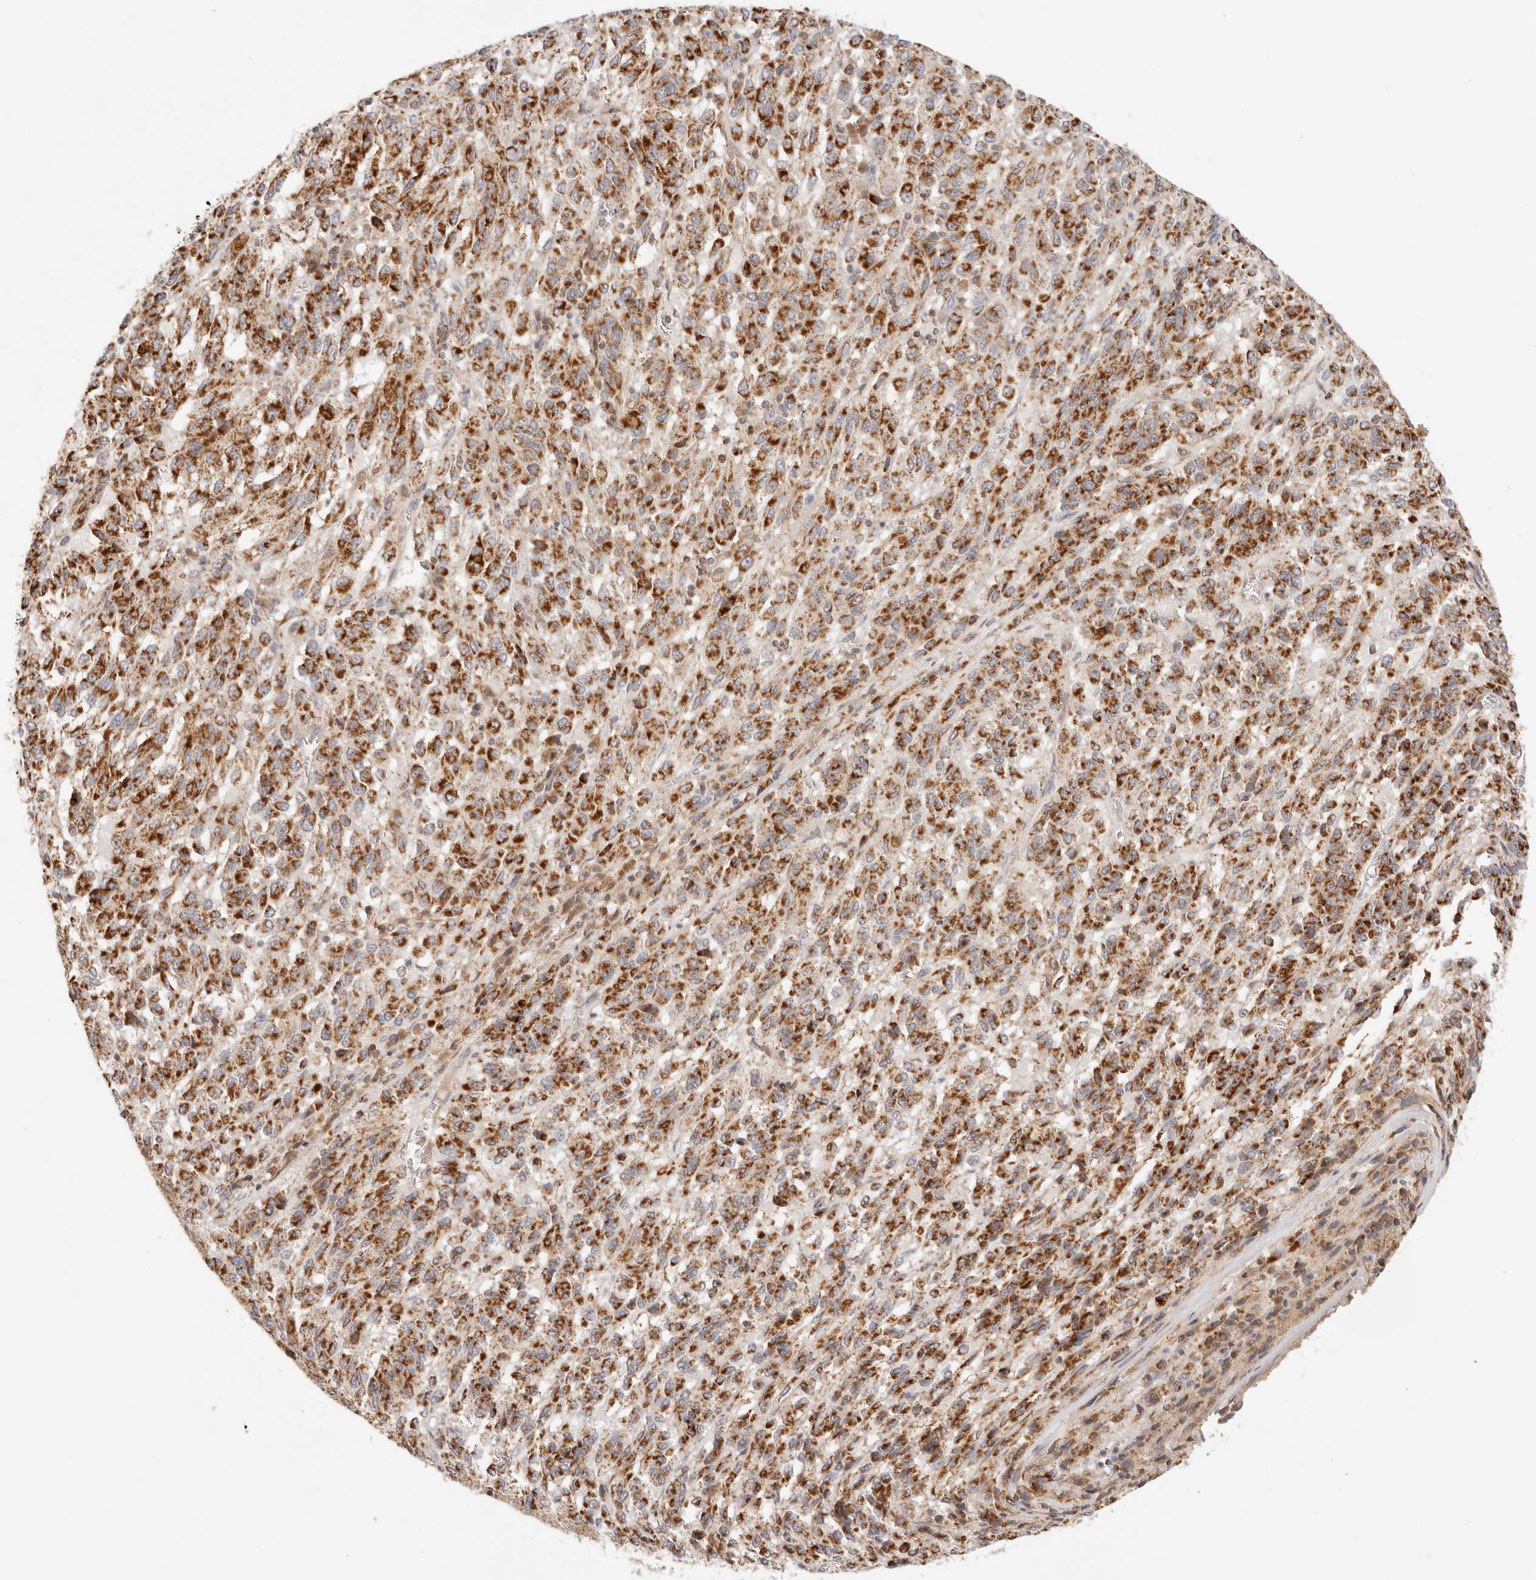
{"staining": {"intensity": "strong", "quantity": ">75%", "location": "cytoplasmic/membranous"}, "tissue": "melanoma", "cell_type": "Tumor cells", "image_type": "cancer", "snomed": [{"axis": "morphology", "description": "Malignant melanoma, Metastatic site"}, {"axis": "topography", "description": "Lung"}], "caption": "Malignant melanoma (metastatic site) was stained to show a protein in brown. There is high levels of strong cytoplasmic/membranous expression in about >75% of tumor cells.", "gene": "COA6", "patient": {"sex": "male", "age": 64}}